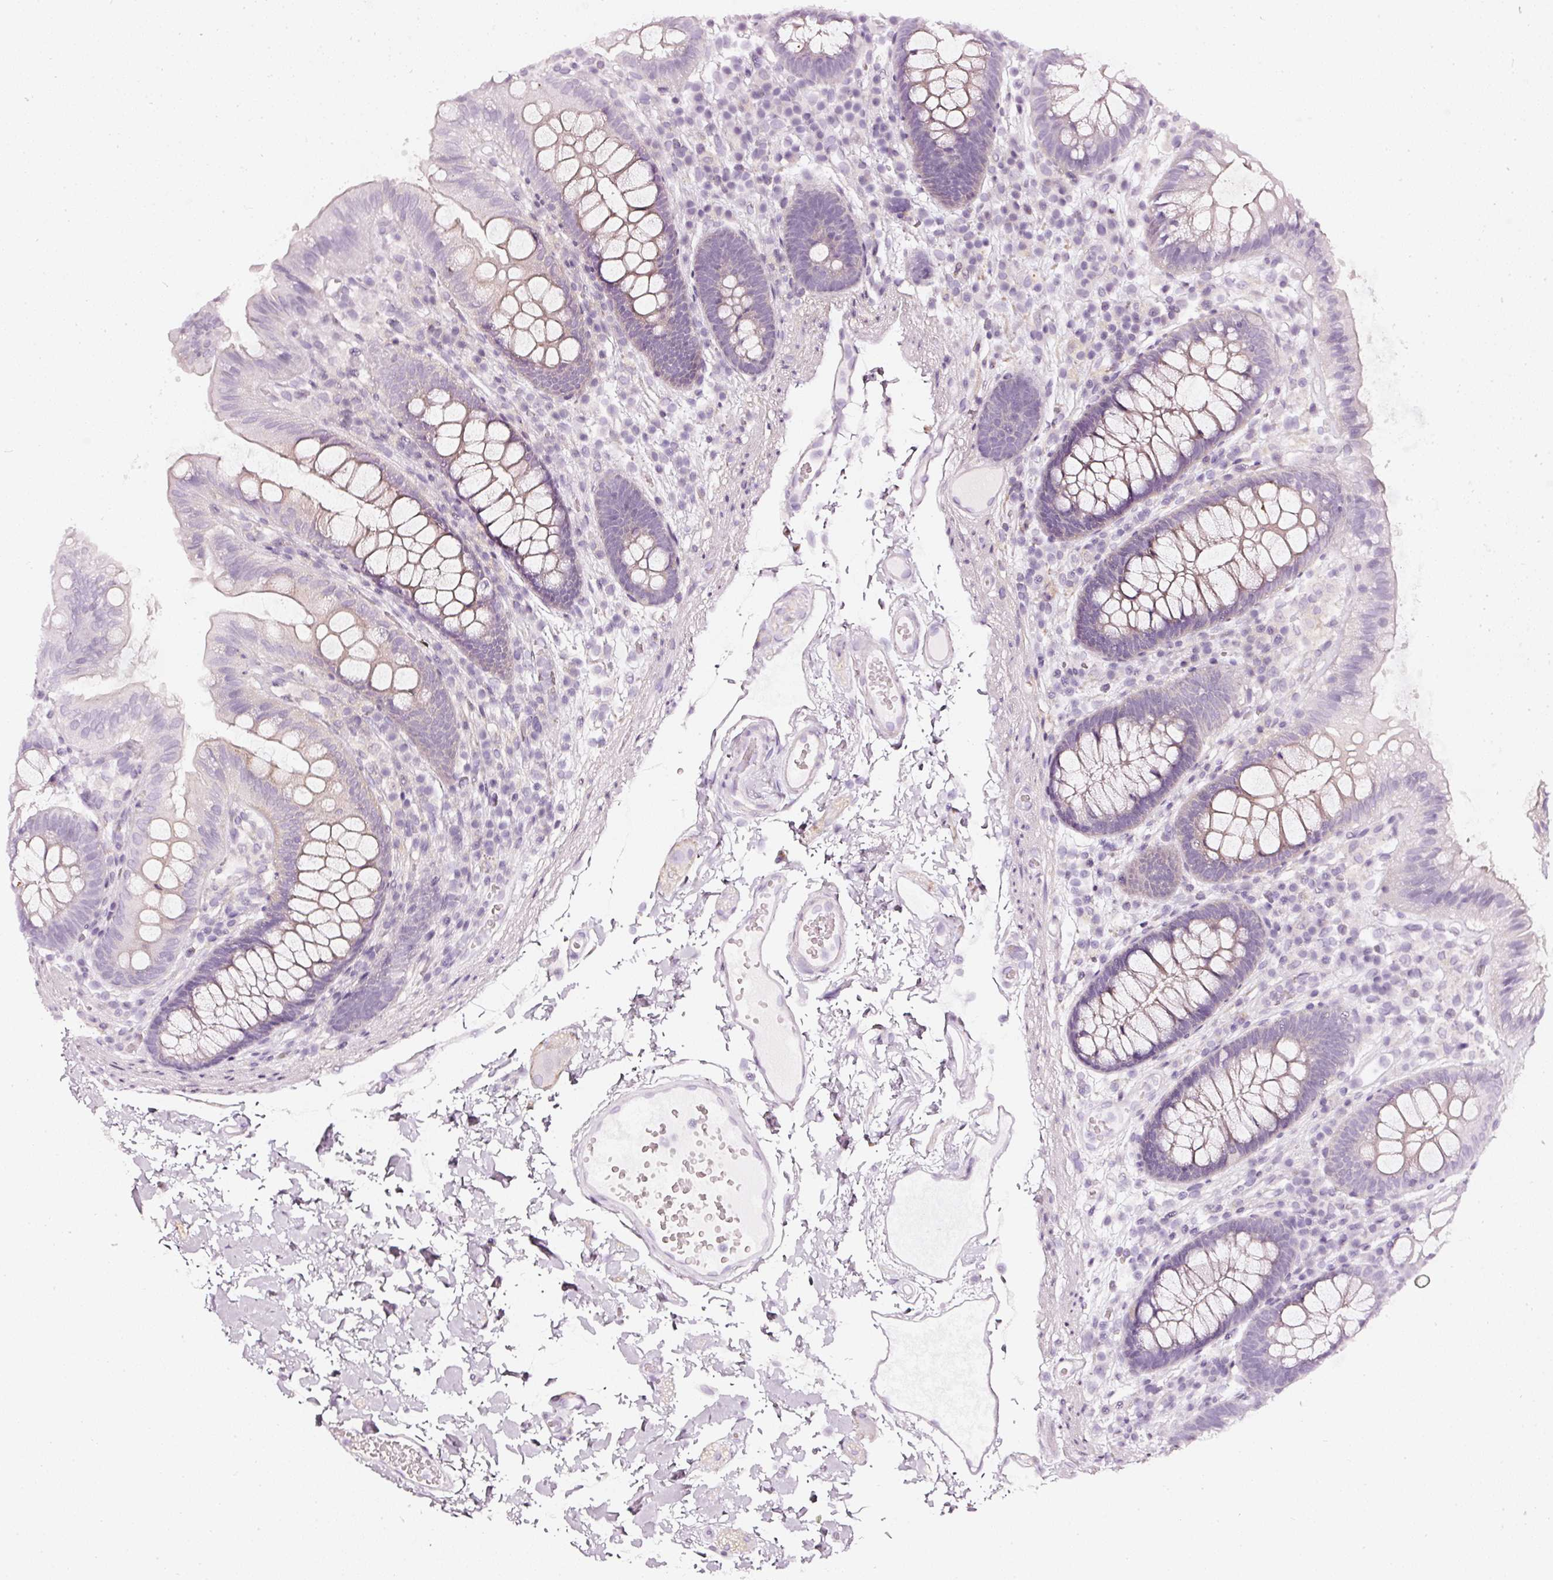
{"staining": {"intensity": "negative", "quantity": "none", "location": "none"}, "tissue": "colon", "cell_type": "Endothelial cells", "image_type": "normal", "snomed": [{"axis": "morphology", "description": "Normal tissue, NOS"}, {"axis": "topography", "description": "Colon"}], "caption": "Colon stained for a protein using immunohistochemistry shows no expression endothelial cells.", "gene": "CNP", "patient": {"sex": "male", "age": 84}}